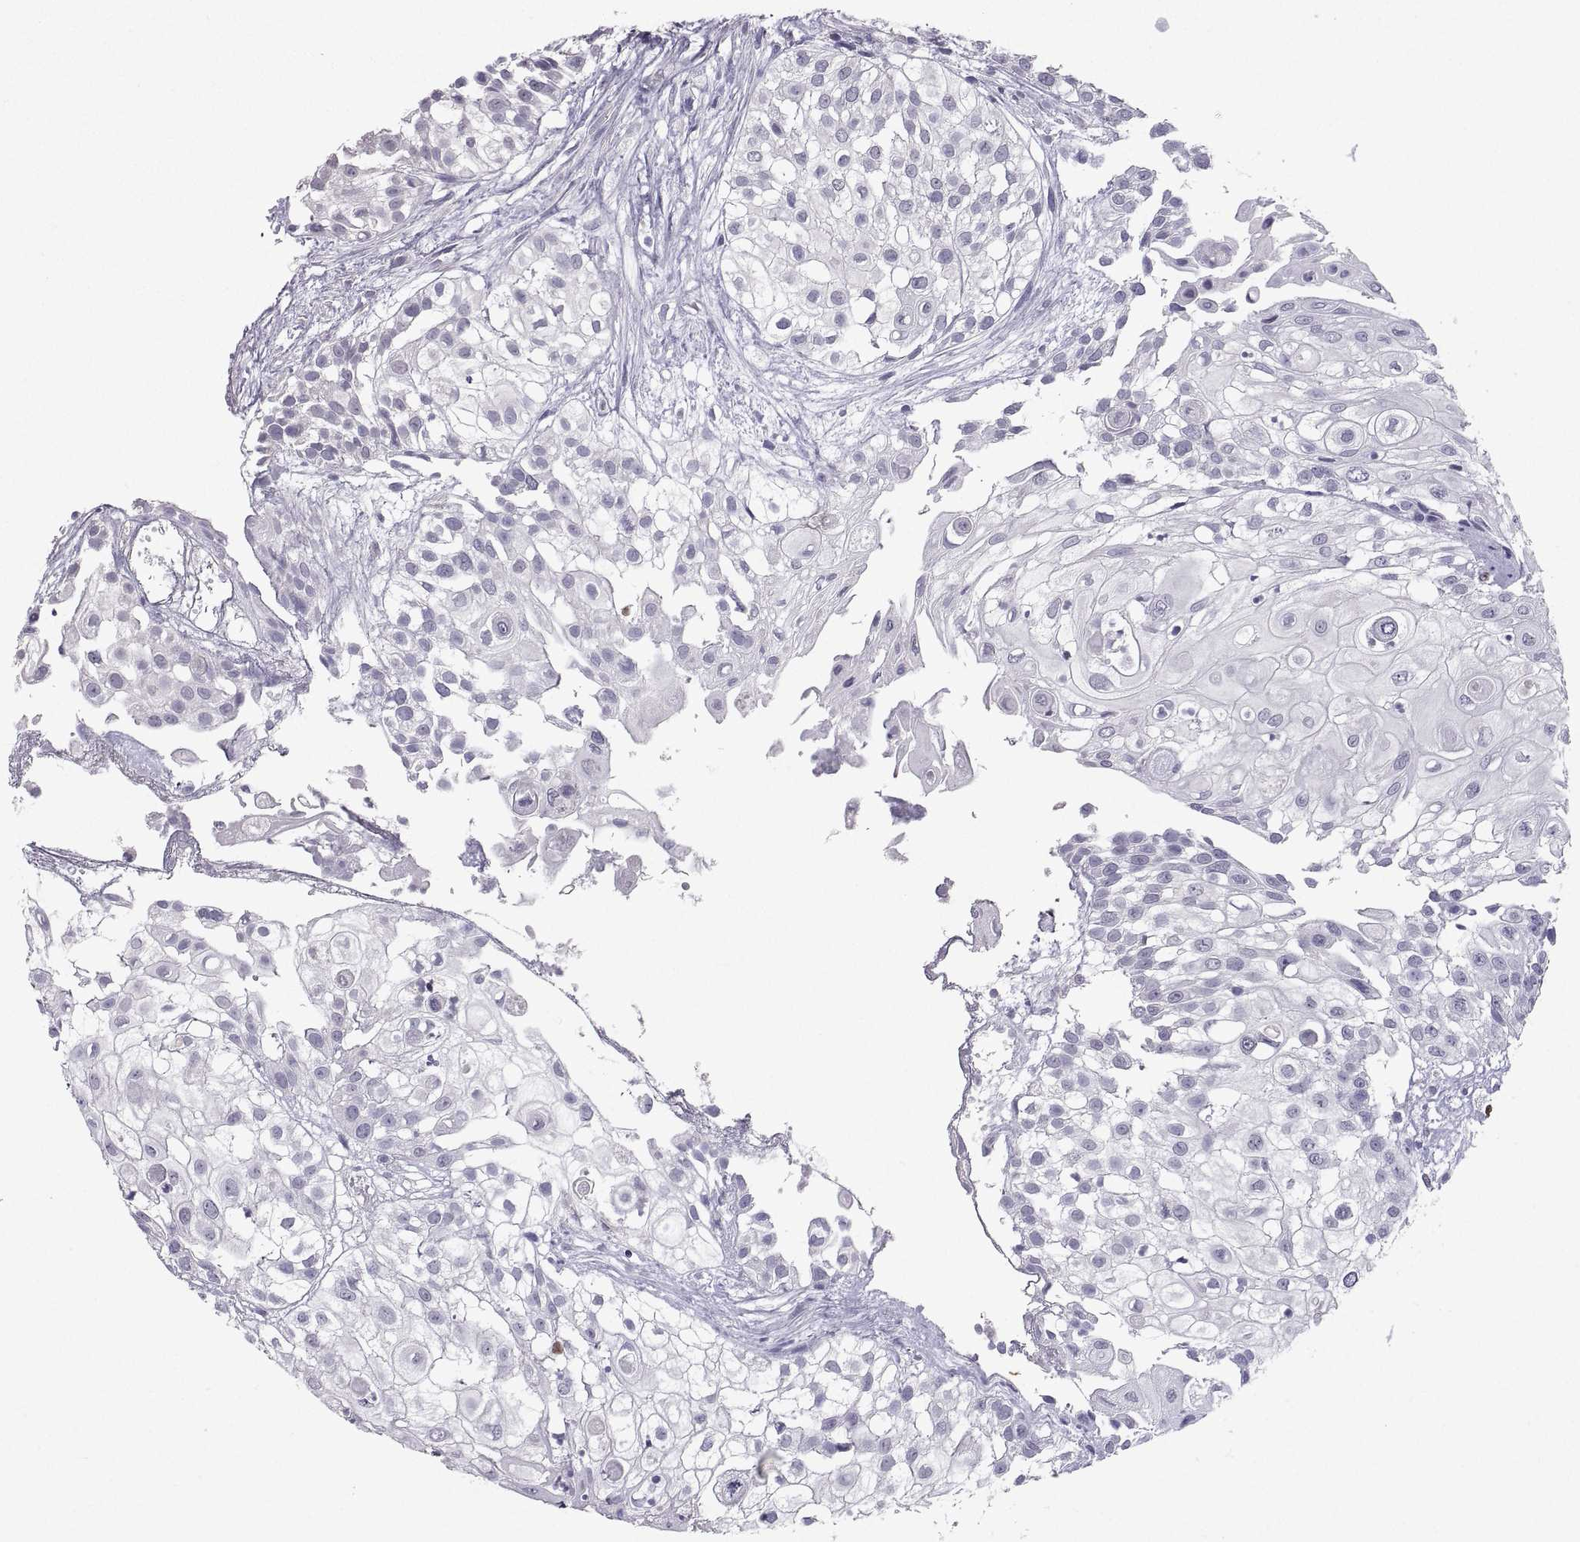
{"staining": {"intensity": "negative", "quantity": "none", "location": "none"}, "tissue": "urothelial cancer", "cell_type": "Tumor cells", "image_type": "cancer", "snomed": [{"axis": "morphology", "description": "Urothelial carcinoma, High grade"}, {"axis": "topography", "description": "Urinary bladder"}], "caption": "Tumor cells are negative for protein expression in human urothelial cancer.", "gene": "SOX21", "patient": {"sex": "female", "age": 79}}